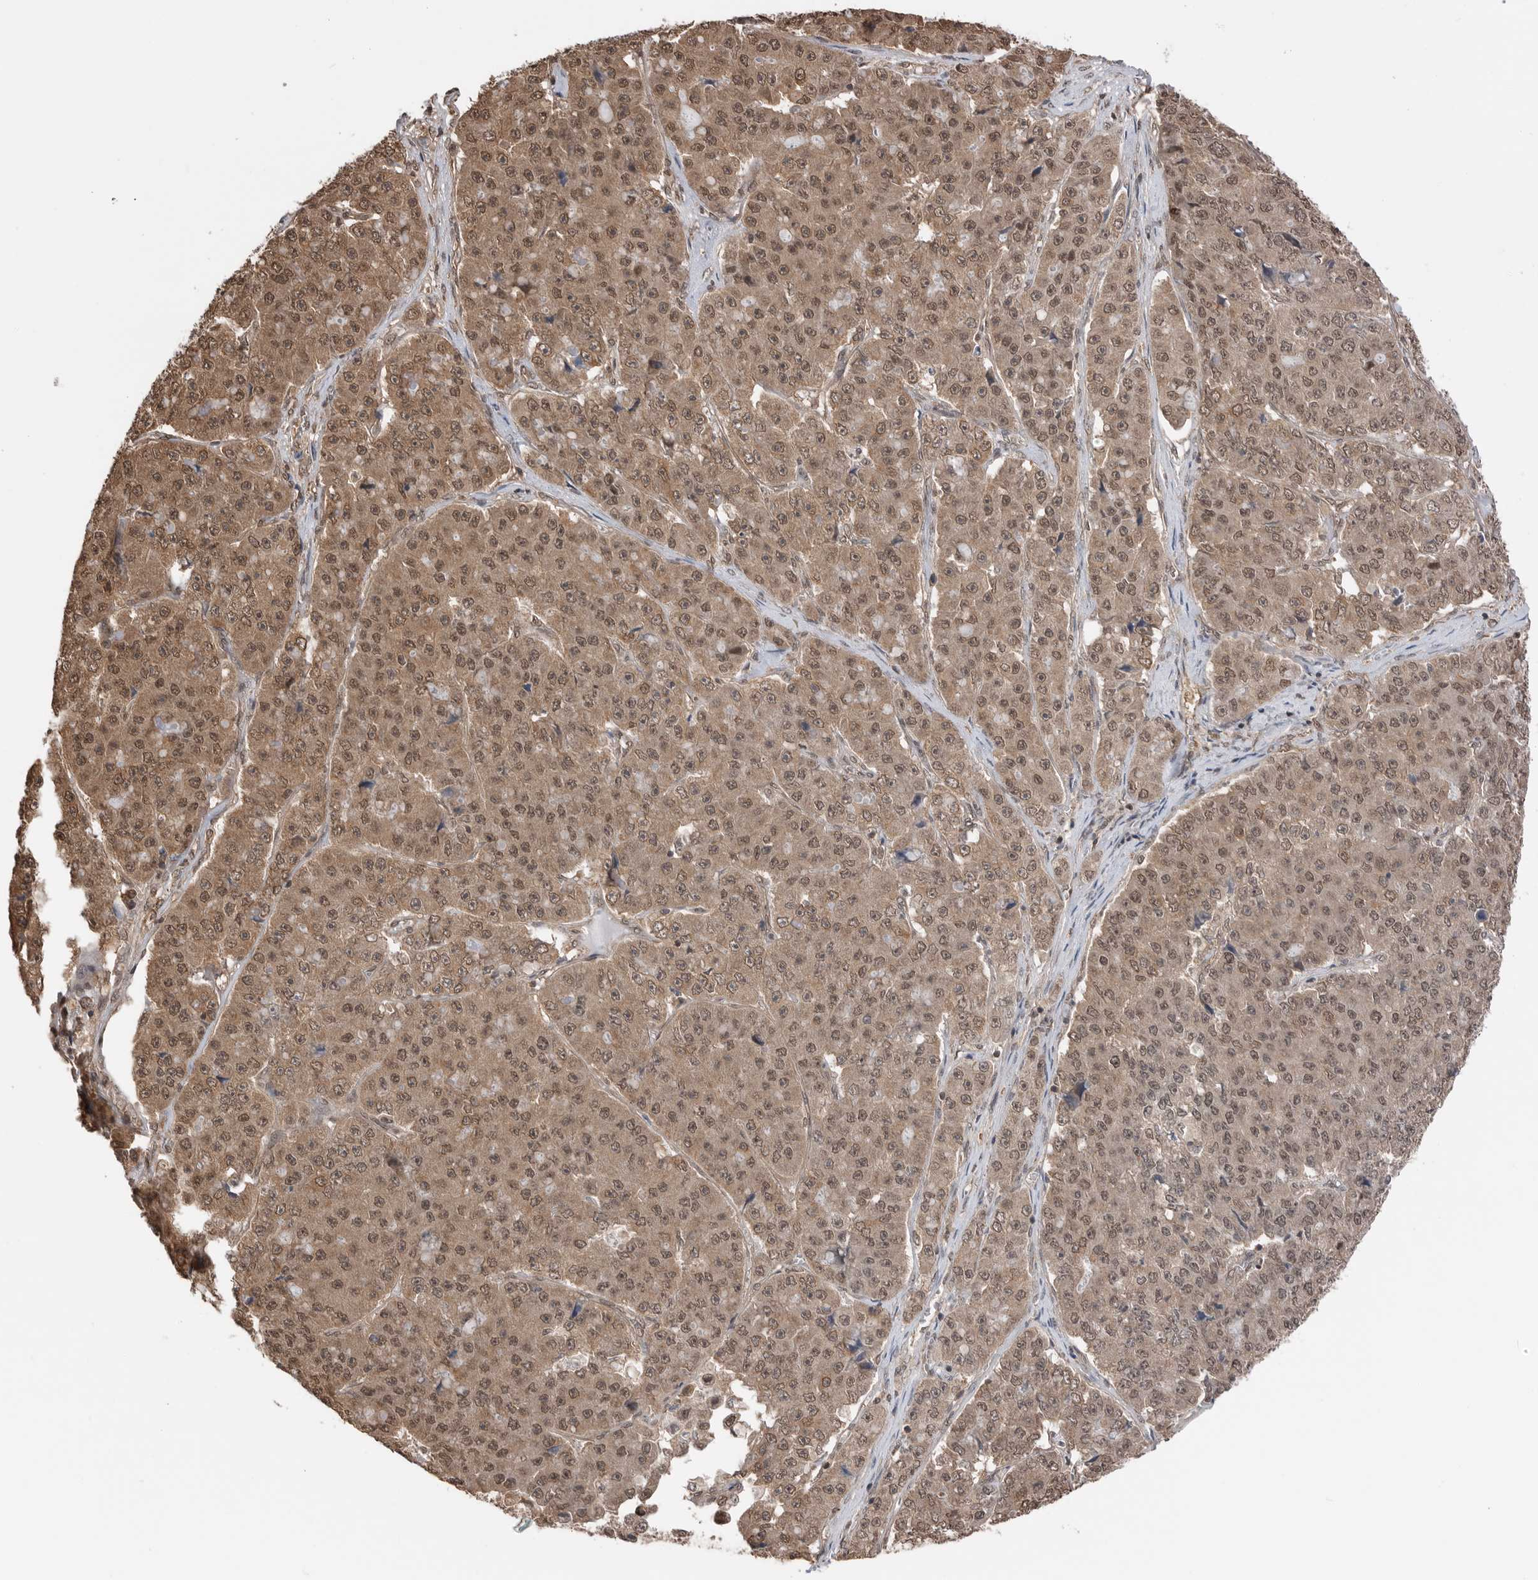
{"staining": {"intensity": "moderate", "quantity": ">75%", "location": "cytoplasmic/membranous,nuclear"}, "tissue": "pancreatic cancer", "cell_type": "Tumor cells", "image_type": "cancer", "snomed": [{"axis": "morphology", "description": "Adenocarcinoma, NOS"}, {"axis": "topography", "description": "Pancreas"}], "caption": "Immunohistochemistry staining of pancreatic cancer, which exhibits medium levels of moderate cytoplasmic/membranous and nuclear staining in about >75% of tumor cells indicating moderate cytoplasmic/membranous and nuclear protein expression. The staining was performed using DAB (brown) for protein detection and nuclei were counterstained in hematoxylin (blue).", "gene": "PEAK1", "patient": {"sex": "male", "age": 50}}